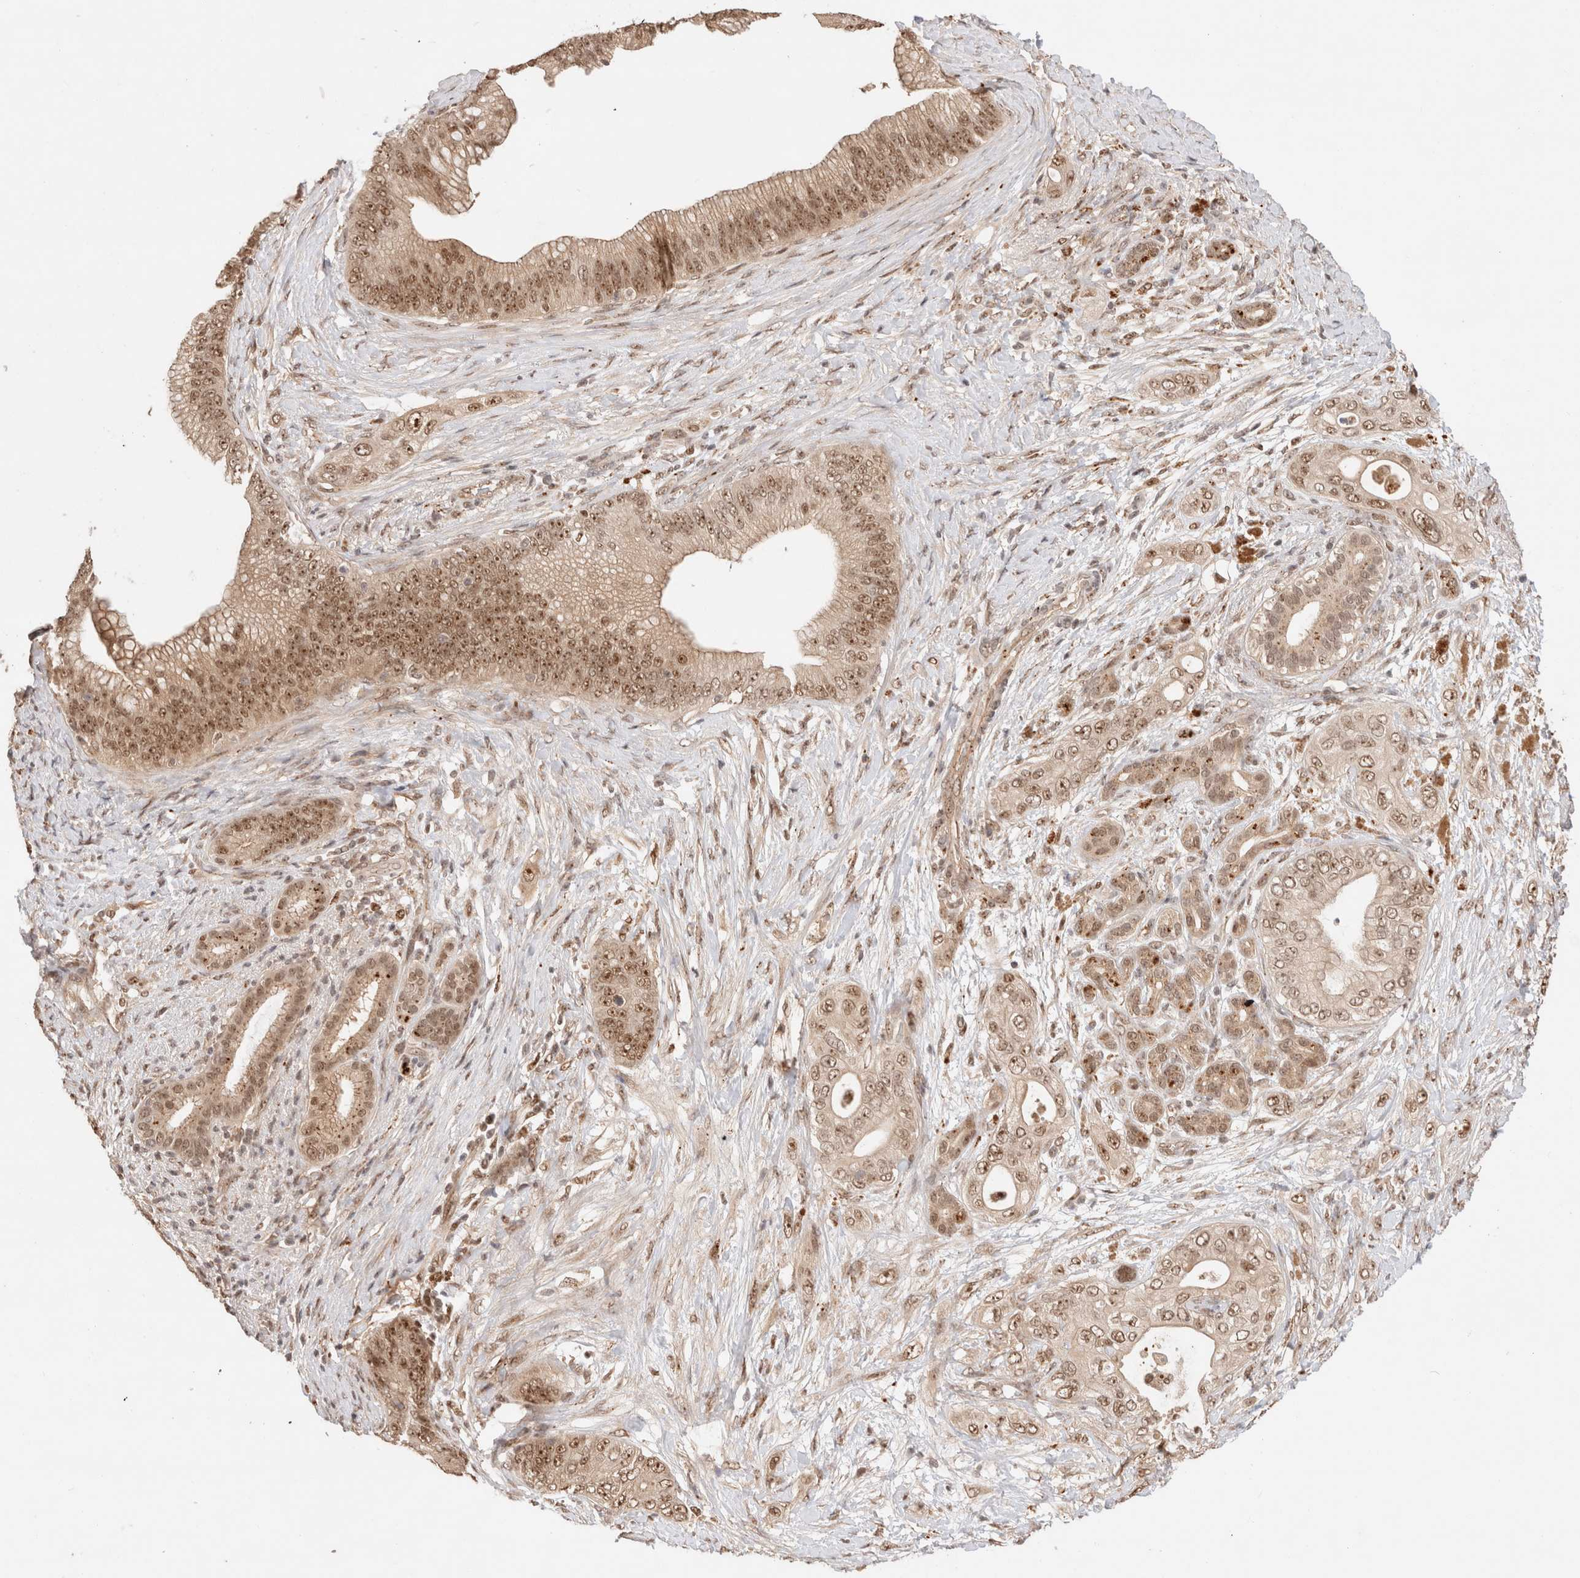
{"staining": {"intensity": "moderate", "quantity": ">75%", "location": "nuclear"}, "tissue": "pancreatic cancer", "cell_type": "Tumor cells", "image_type": "cancer", "snomed": [{"axis": "morphology", "description": "Adenocarcinoma, NOS"}, {"axis": "topography", "description": "Pancreas"}], "caption": "IHC staining of pancreatic cancer, which displays medium levels of moderate nuclear positivity in about >75% of tumor cells indicating moderate nuclear protein staining. The staining was performed using DAB (3,3'-diaminobenzidine) (brown) for protein detection and nuclei were counterstained in hematoxylin (blue).", "gene": "MPHOSPH6", "patient": {"sex": "male", "age": 53}}